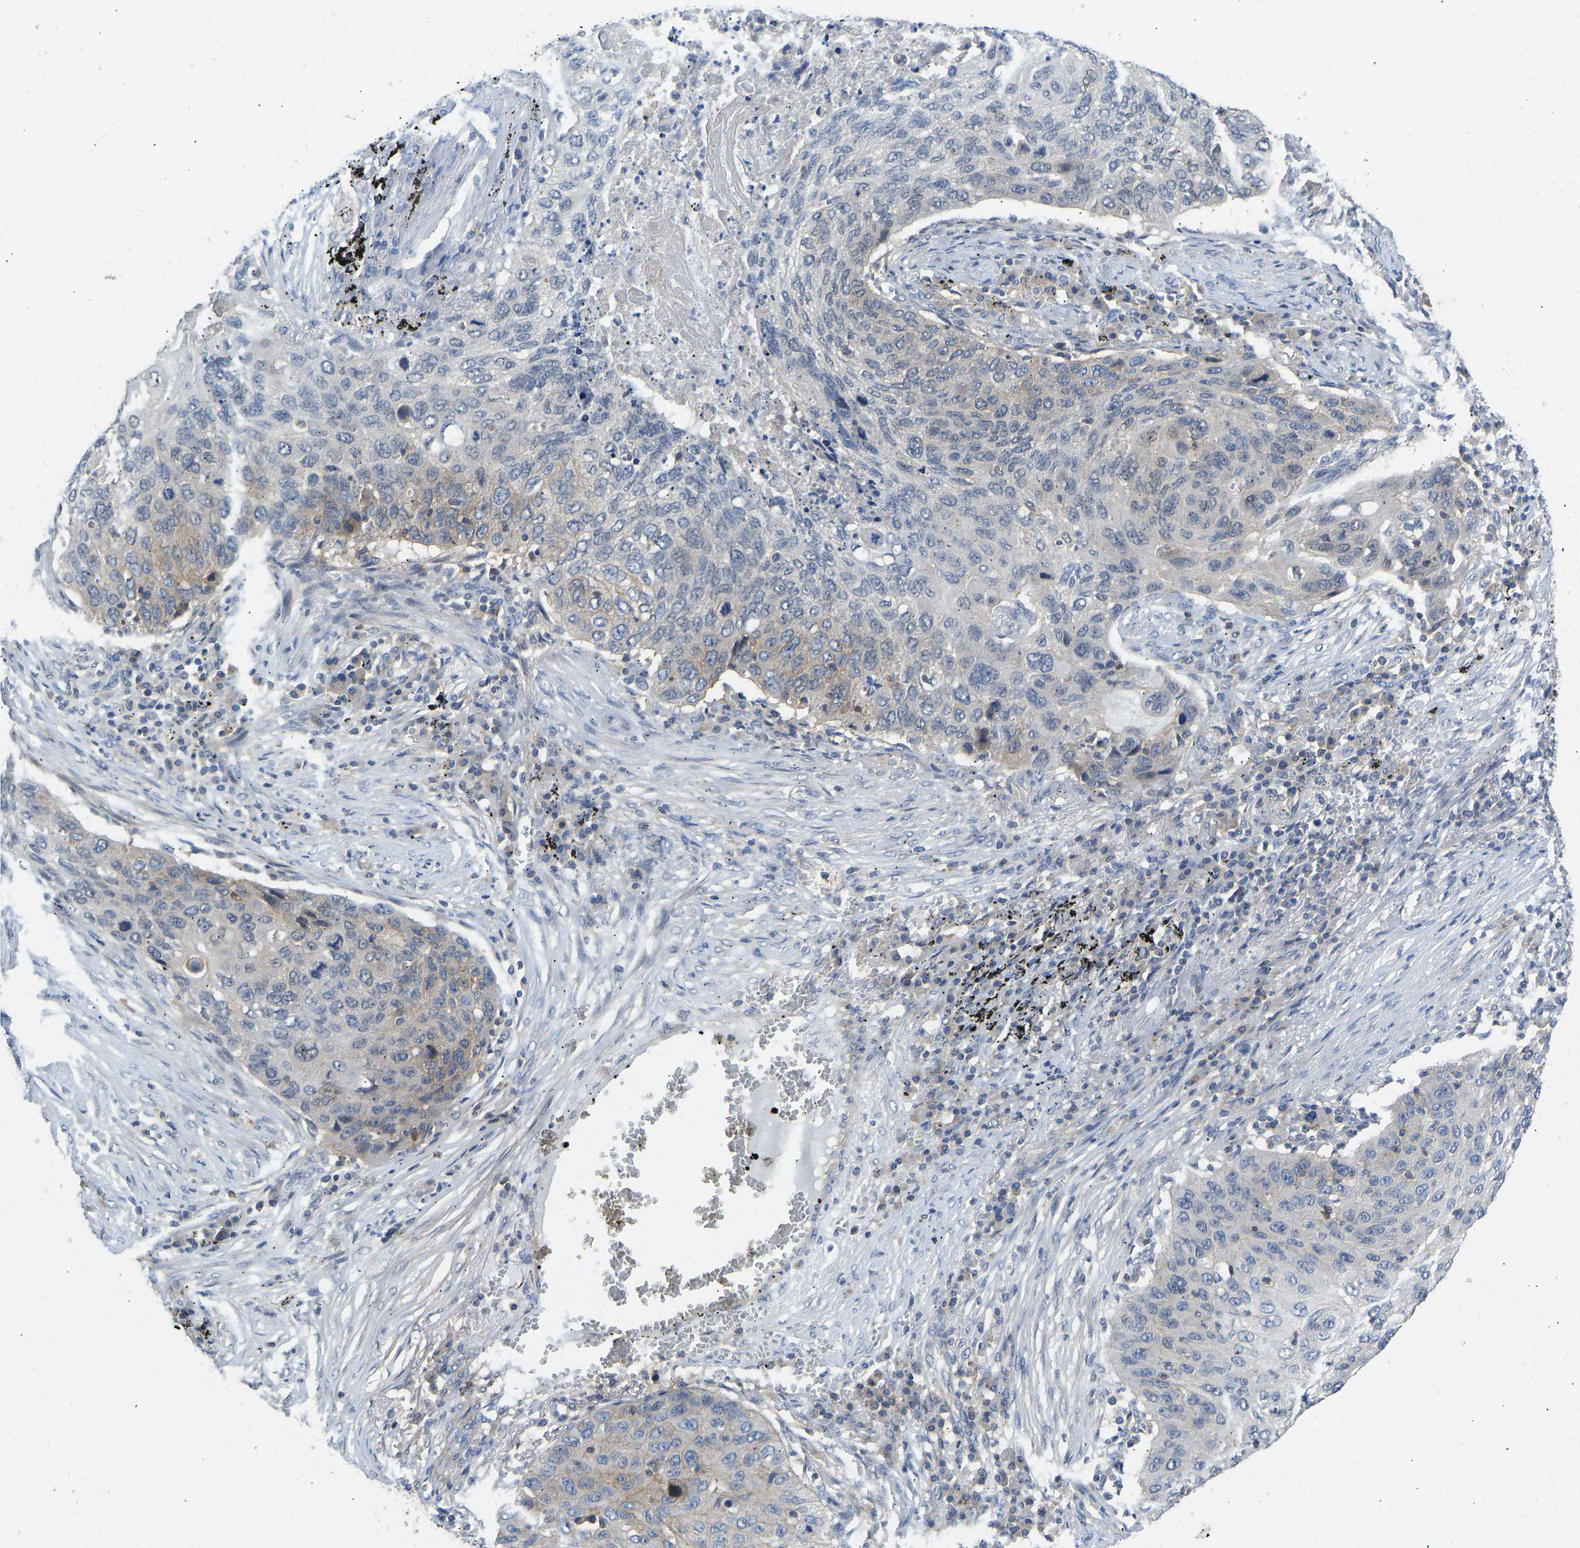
{"staining": {"intensity": "weak", "quantity": "<25%", "location": "cytoplasmic/membranous"}, "tissue": "lung cancer", "cell_type": "Tumor cells", "image_type": "cancer", "snomed": [{"axis": "morphology", "description": "Squamous cell carcinoma, NOS"}, {"axis": "topography", "description": "Lung"}], "caption": "Tumor cells show no significant protein positivity in squamous cell carcinoma (lung). (Stains: DAB (3,3'-diaminobenzidine) immunohistochemistry with hematoxylin counter stain, Microscopy: brightfield microscopy at high magnification).", "gene": "NDRG3", "patient": {"sex": "female", "age": 63}}